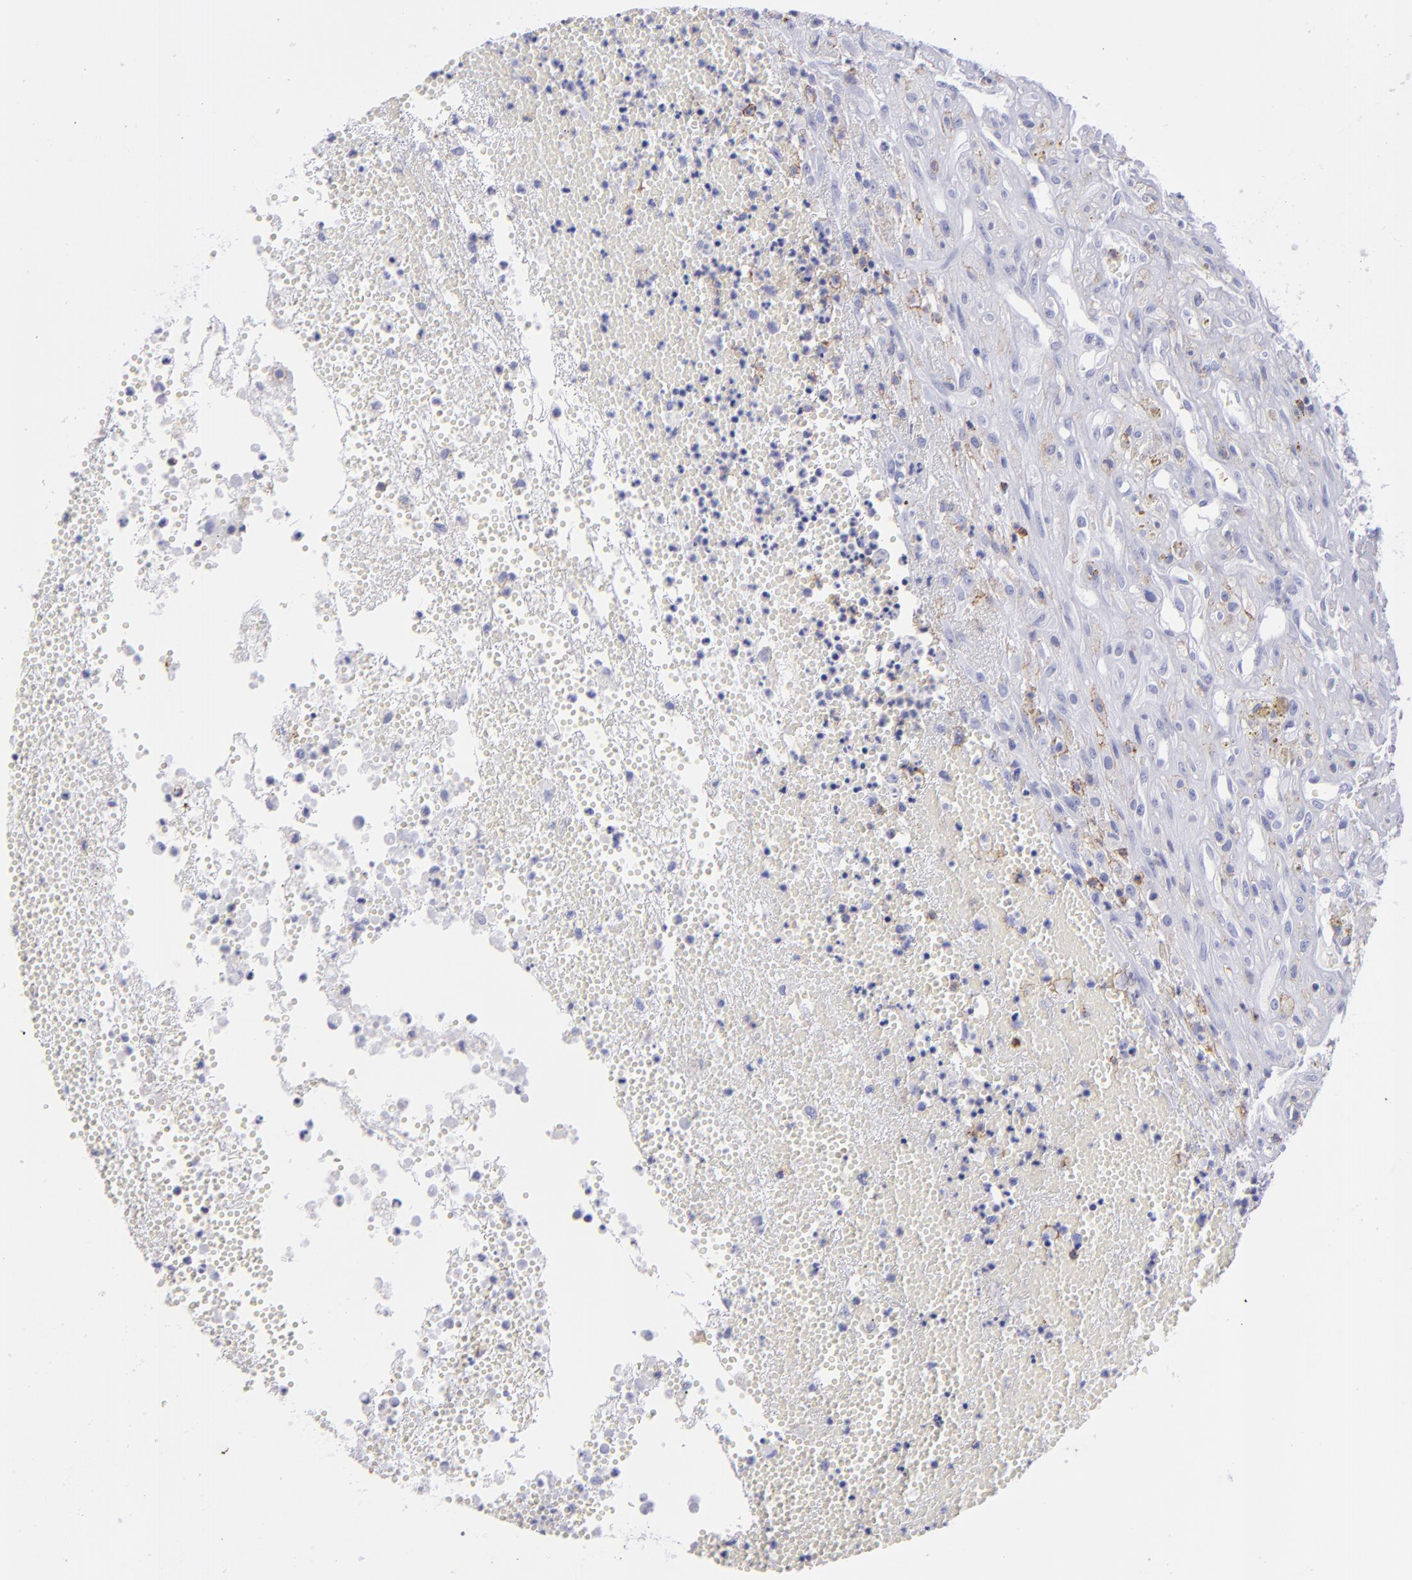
{"staining": {"intensity": "negative", "quantity": "none", "location": "none"}, "tissue": "glioma", "cell_type": "Tumor cells", "image_type": "cancer", "snomed": [{"axis": "morphology", "description": "Glioma, malignant, High grade"}, {"axis": "topography", "description": "Brain"}], "caption": "Tumor cells show no significant protein positivity in glioma.", "gene": "SELPLG", "patient": {"sex": "male", "age": 66}}